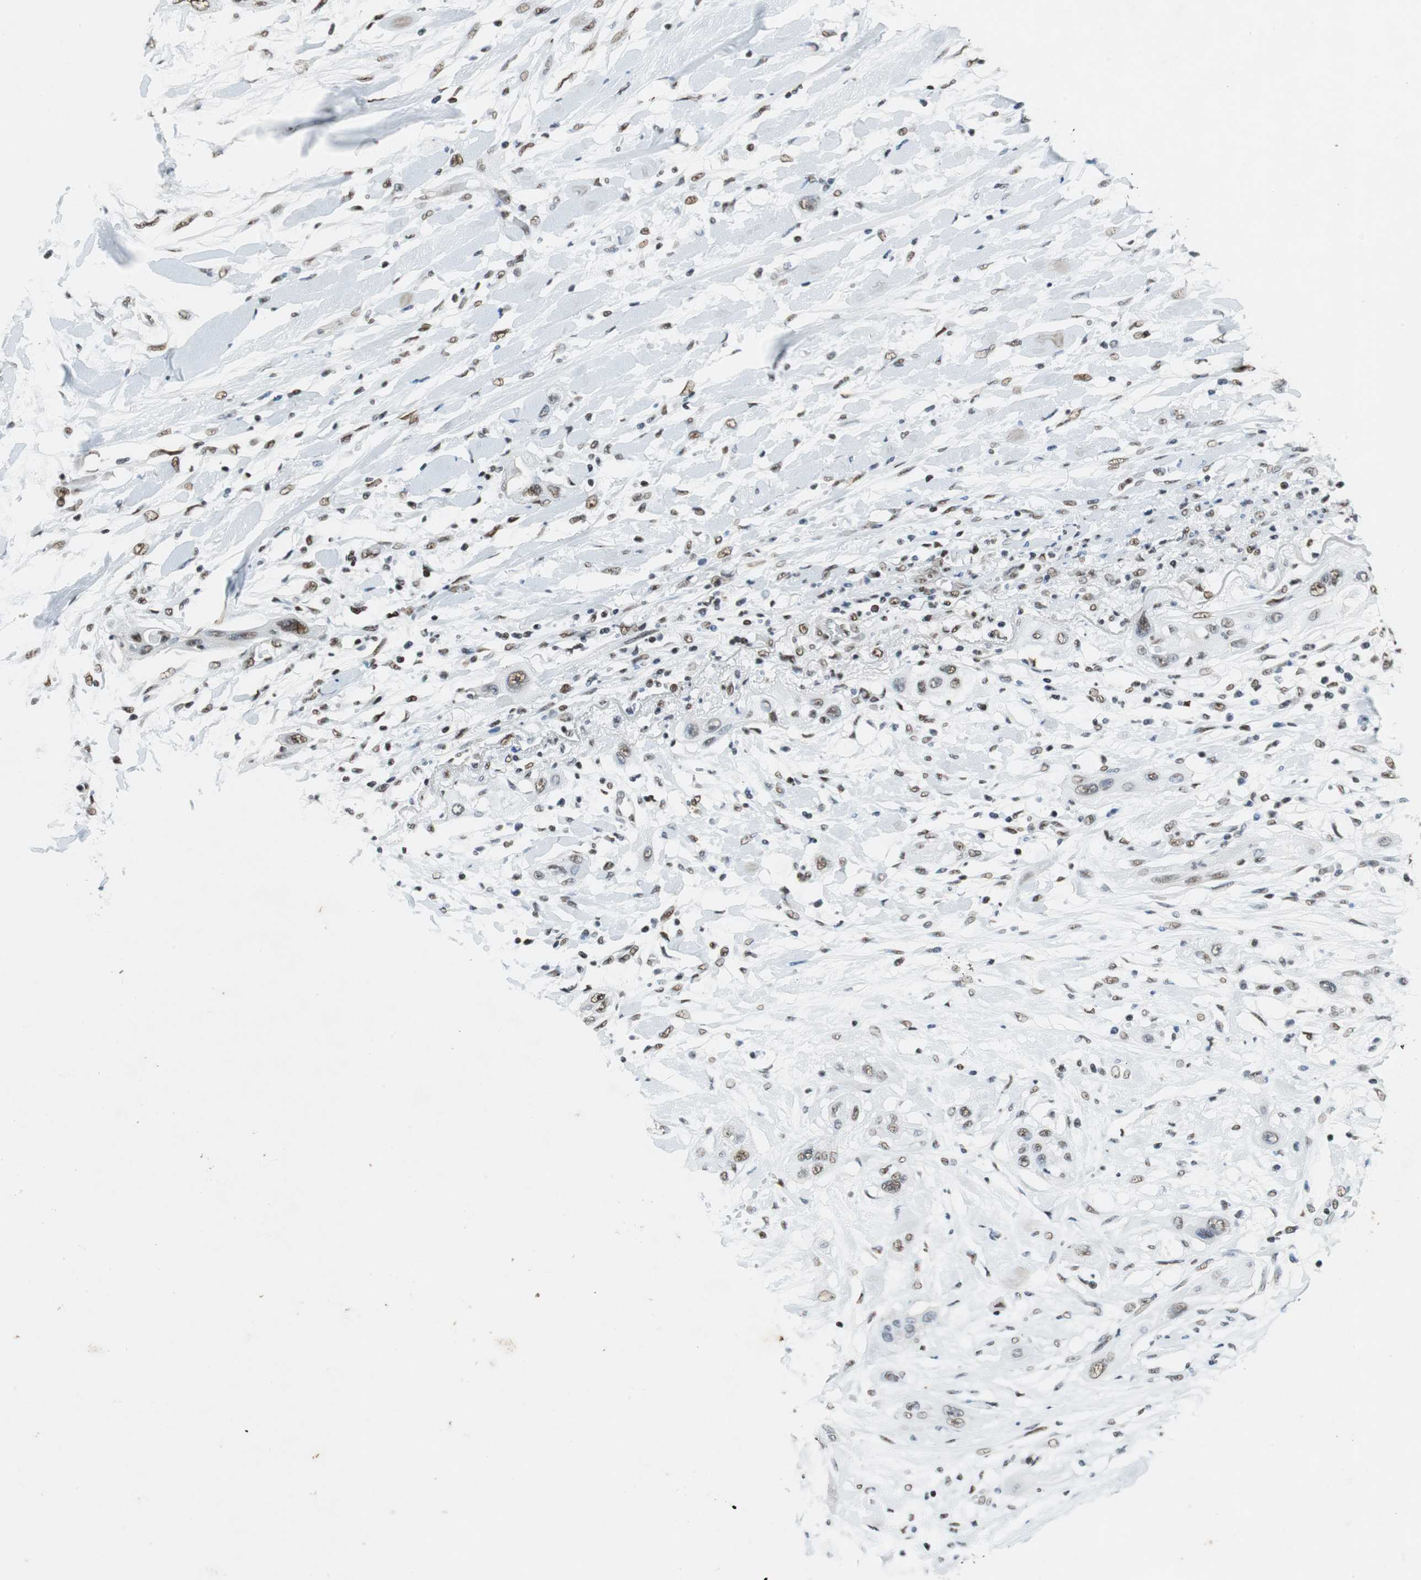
{"staining": {"intensity": "moderate", "quantity": ">75%", "location": "nuclear"}, "tissue": "lung cancer", "cell_type": "Tumor cells", "image_type": "cancer", "snomed": [{"axis": "morphology", "description": "Squamous cell carcinoma, NOS"}, {"axis": "topography", "description": "Lung"}], "caption": "Immunohistochemistry (IHC) histopathology image of neoplastic tissue: human lung squamous cell carcinoma stained using immunohistochemistry (IHC) shows medium levels of moderate protein expression localized specifically in the nuclear of tumor cells, appearing as a nuclear brown color.", "gene": "PRKDC", "patient": {"sex": "female", "age": 47}}